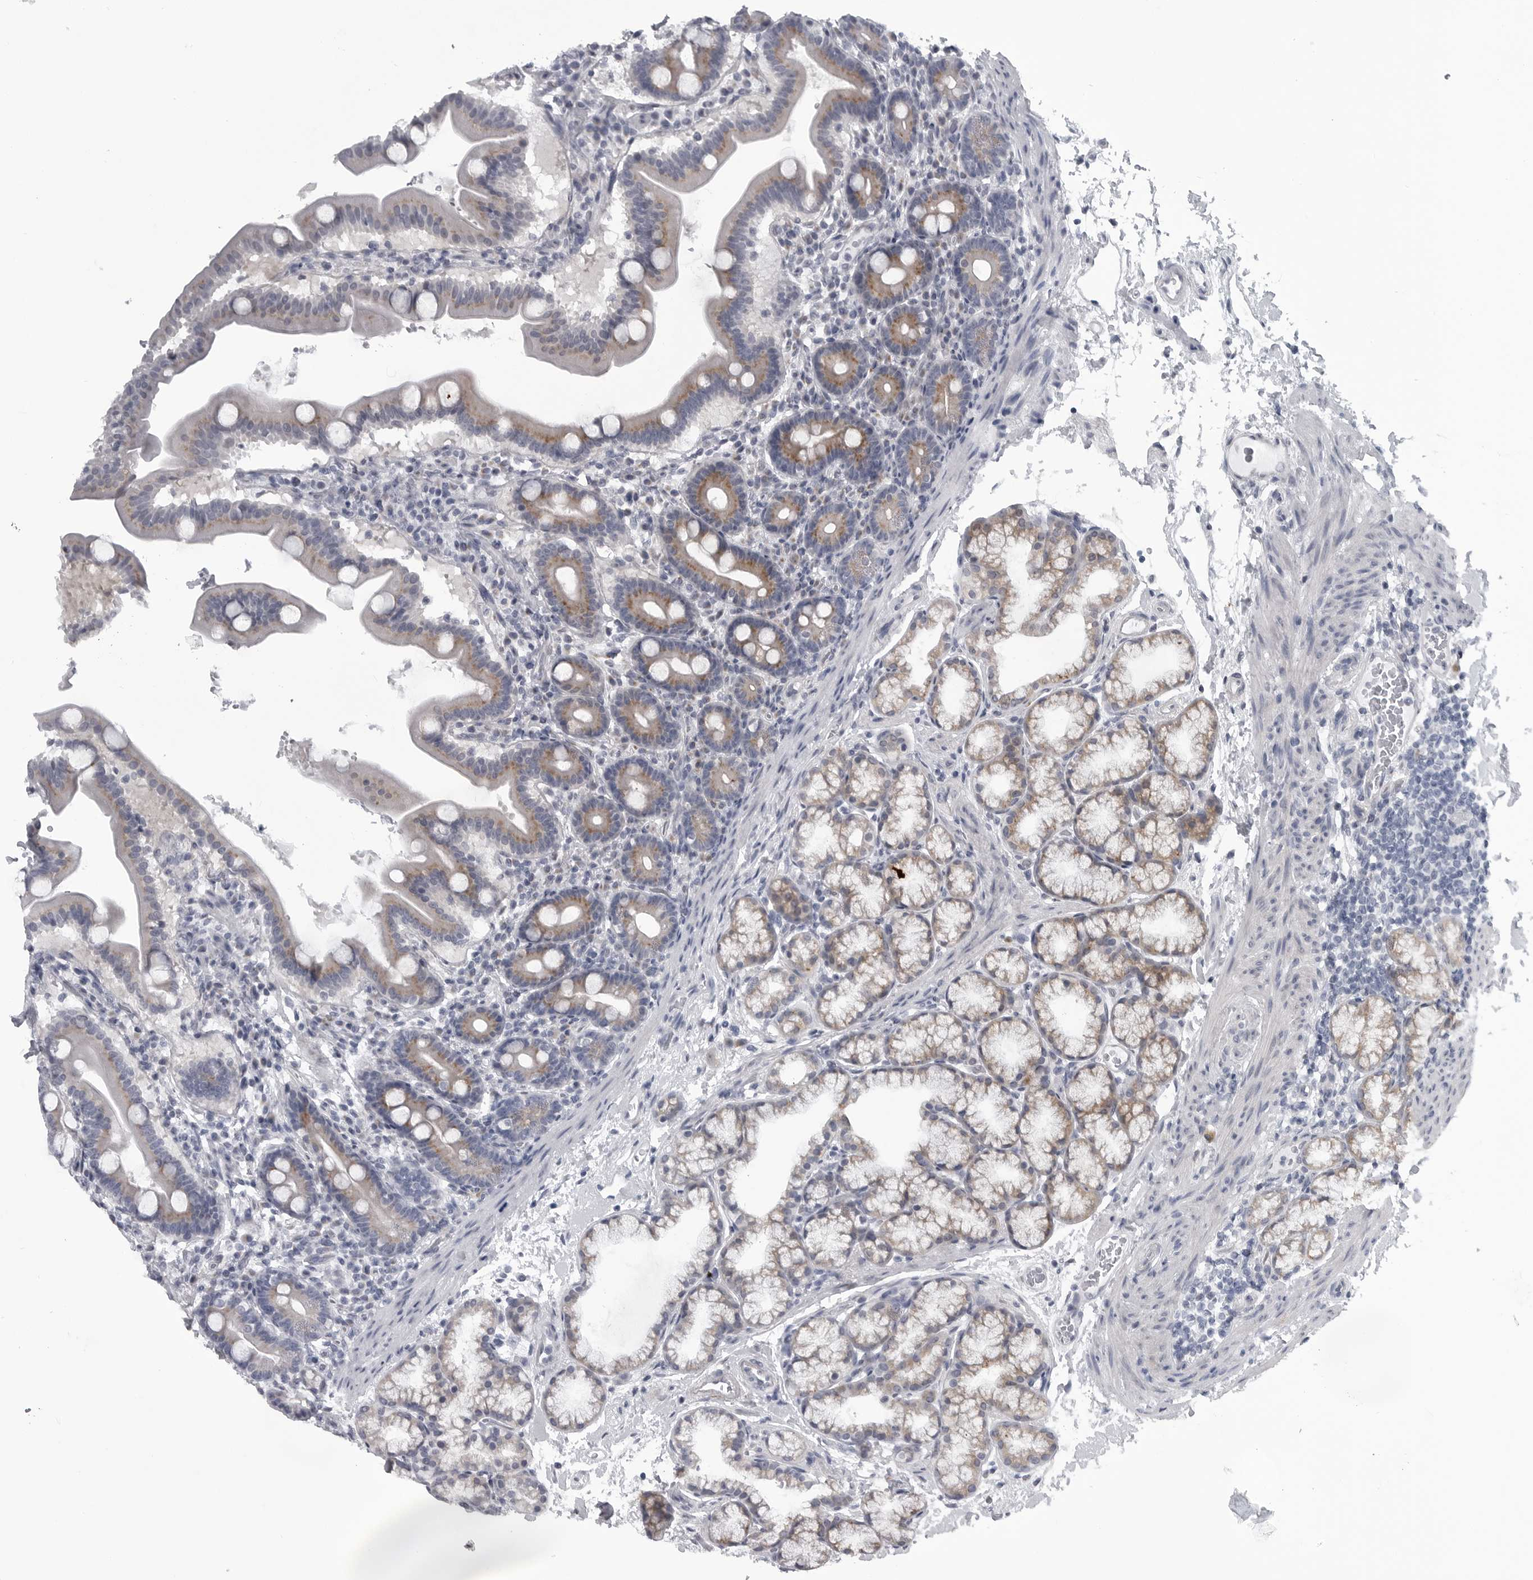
{"staining": {"intensity": "moderate", "quantity": "25%-75%", "location": "cytoplasmic/membranous"}, "tissue": "duodenum", "cell_type": "Glandular cells", "image_type": "normal", "snomed": [{"axis": "morphology", "description": "Normal tissue, NOS"}, {"axis": "topography", "description": "Duodenum"}], "caption": "DAB (3,3'-diaminobenzidine) immunohistochemical staining of normal duodenum displays moderate cytoplasmic/membranous protein expression in approximately 25%-75% of glandular cells.", "gene": "MYOC", "patient": {"sex": "male", "age": 54}}